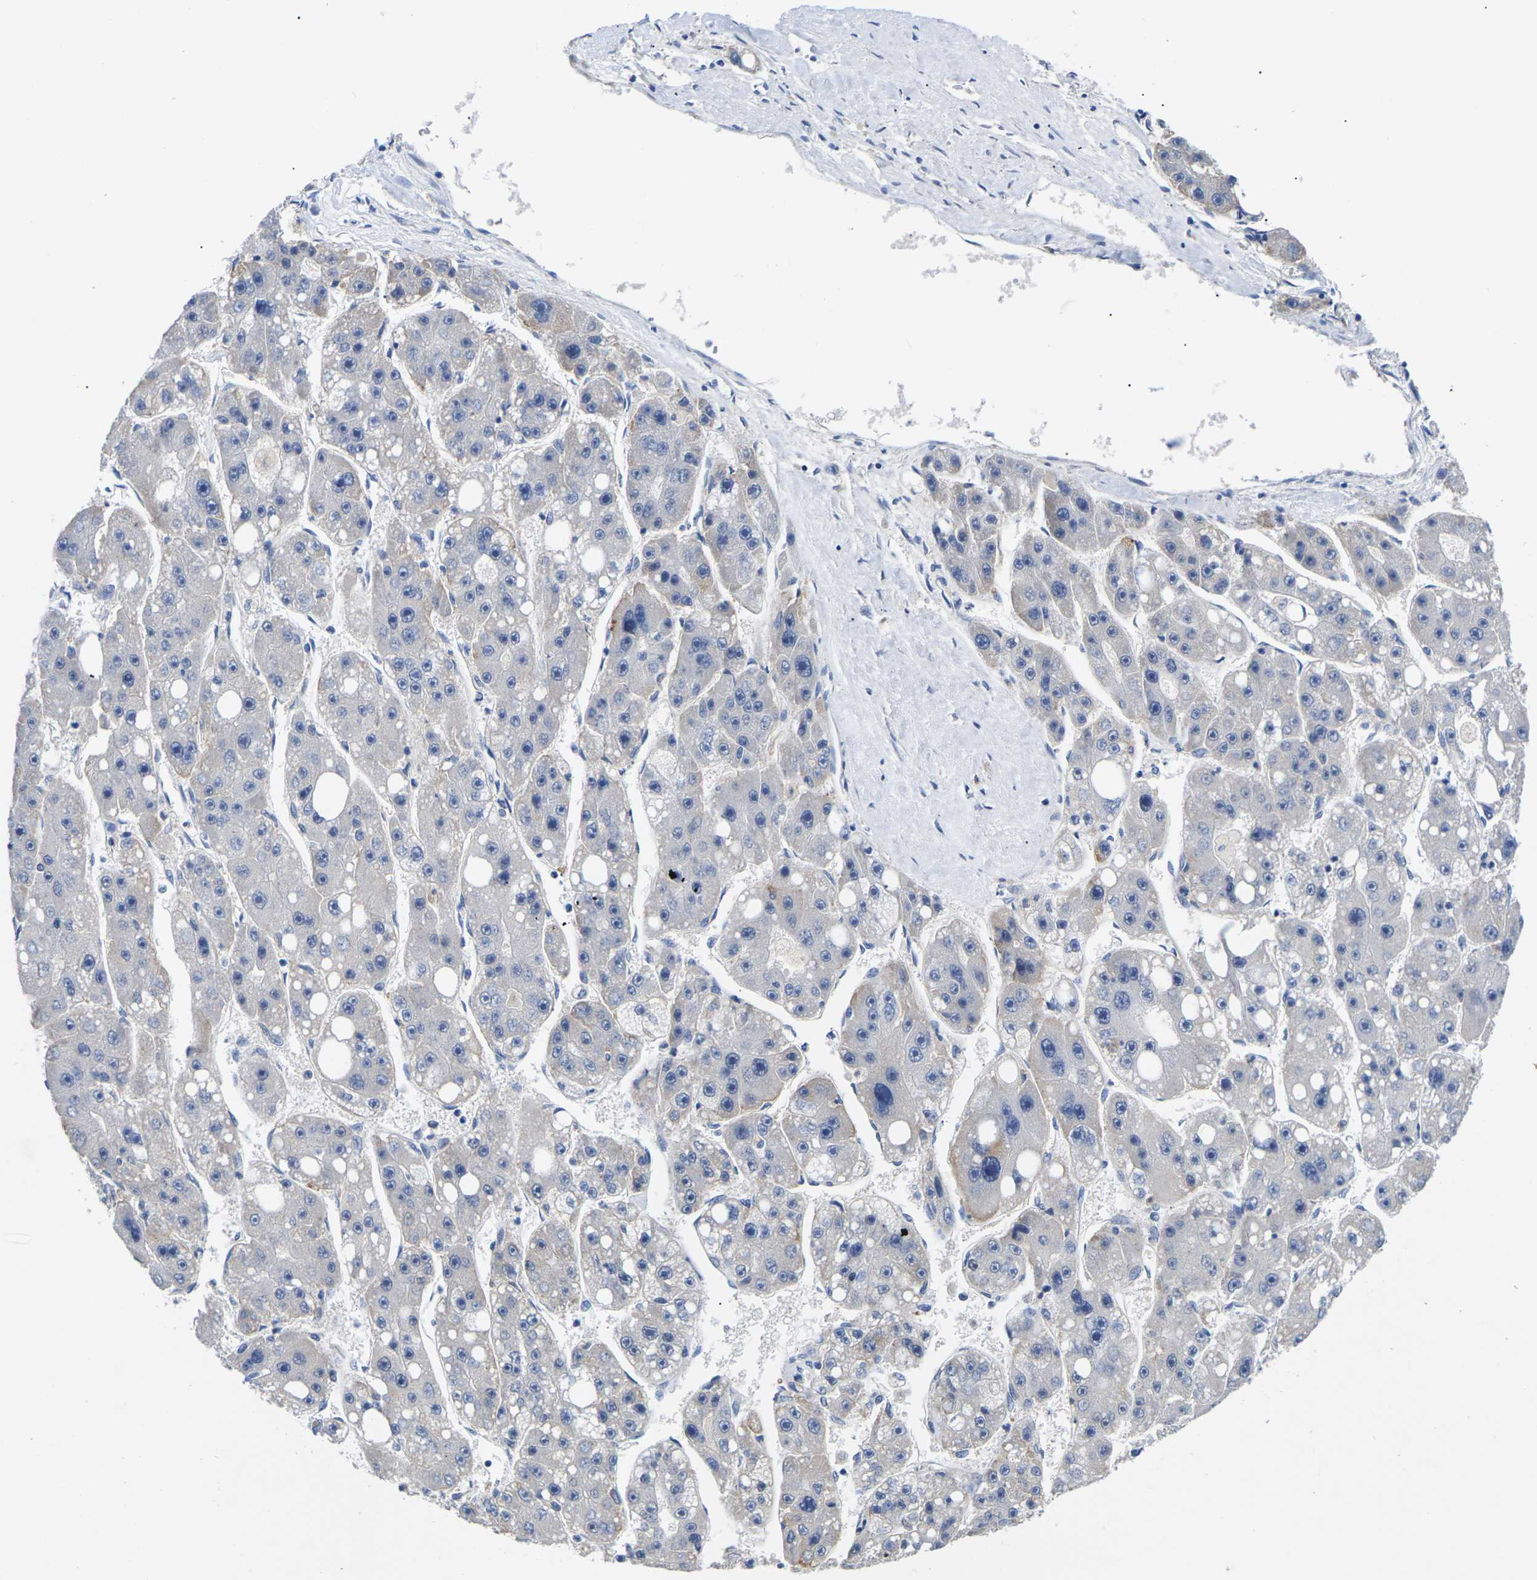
{"staining": {"intensity": "negative", "quantity": "none", "location": "none"}, "tissue": "liver cancer", "cell_type": "Tumor cells", "image_type": "cancer", "snomed": [{"axis": "morphology", "description": "Carcinoma, Hepatocellular, NOS"}, {"axis": "topography", "description": "Liver"}], "caption": "DAB immunohistochemical staining of liver cancer reveals no significant positivity in tumor cells.", "gene": "ST6GAL2", "patient": {"sex": "female", "age": 61}}